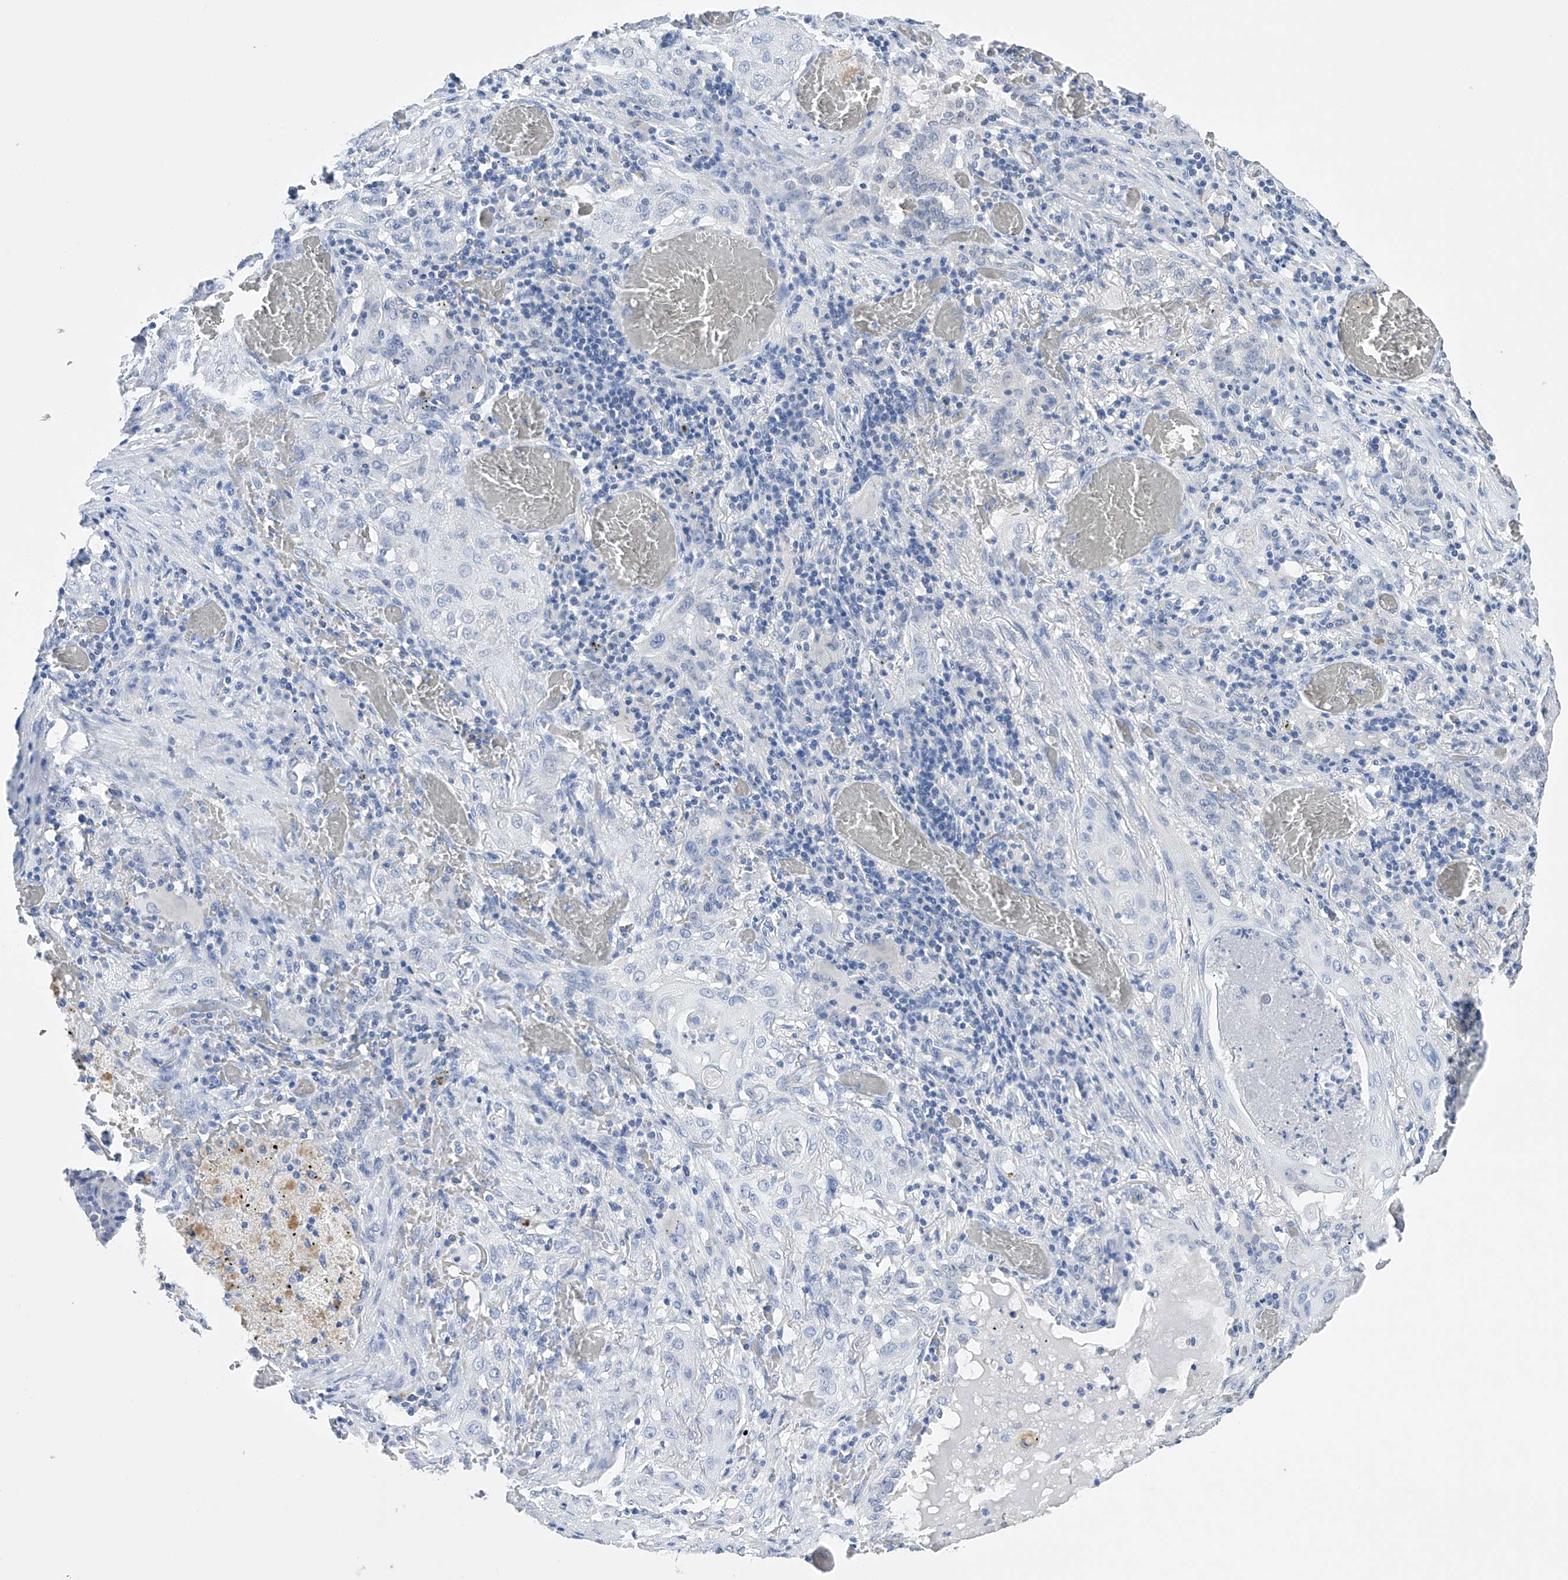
{"staining": {"intensity": "negative", "quantity": "none", "location": "none"}, "tissue": "lung cancer", "cell_type": "Tumor cells", "image_type": "cancer", "snomed": [{"axis": "morphology", "description": "Squamous cell carcinoma, NOS"}, {"axis": "topography", "description": "Lung"}], "caption": "This is a histopathology image of immunohistochemistry staining of lung cancer (squamous cell carcinoma), which shows no positivity in tumor cells. (DAB immunohistochemistry (IHC) visualized using brightfield microscopy, high magnification).", "gene": "ADRA1A", "patient": {"sex": "female", "age": 47}}